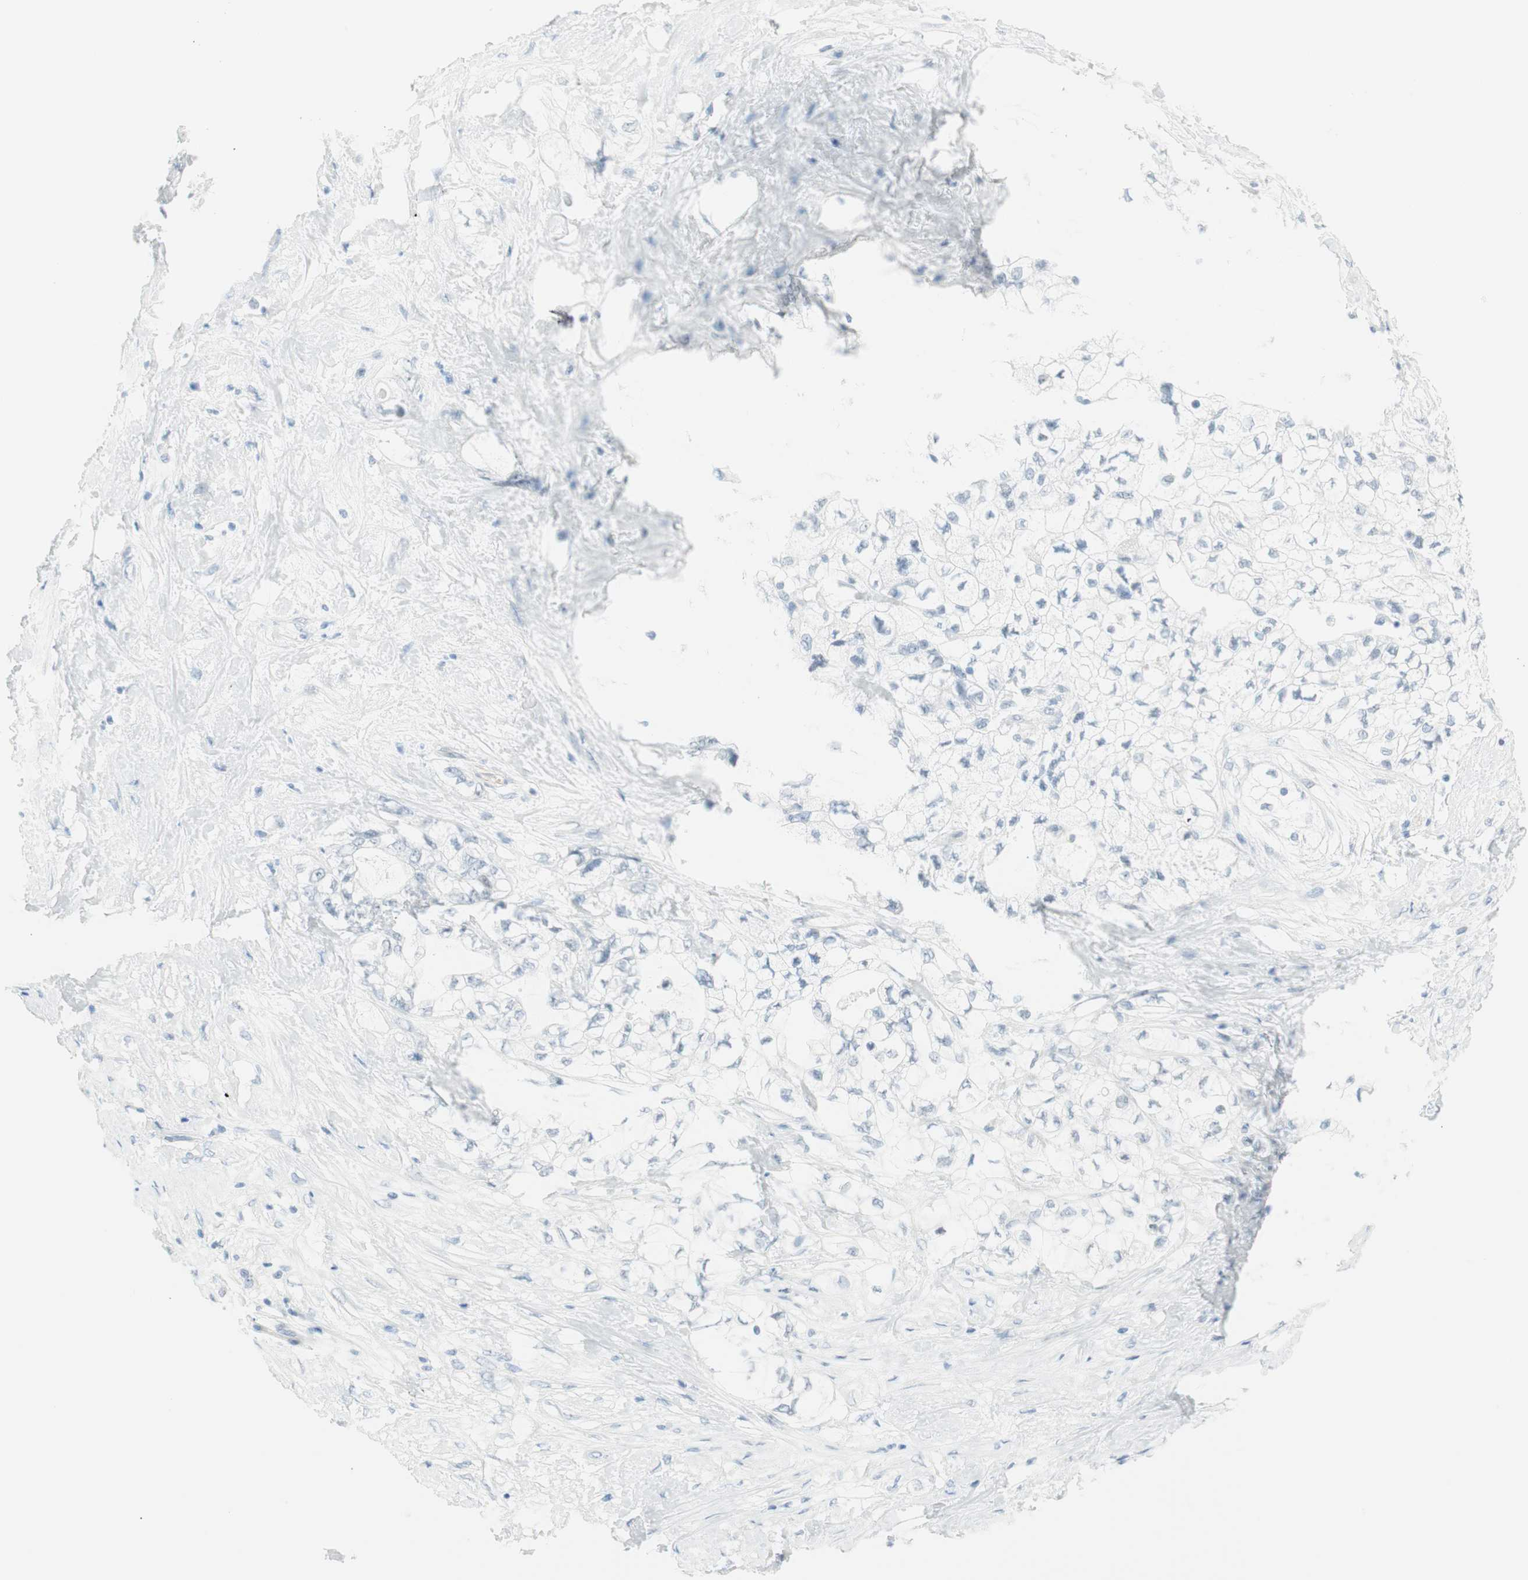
{"staining": {"intensity": "negative", "quantity": "none", "location": "none"}, "tissue": "pancreatic cancer", "cell_type": "Tumor cells", "image_type": "cancer", "snomed": [{"axis": "morphology", "description": "Adenocarcinoma, NOS"}, {"axis": "topography", "description": "Pancreas"}], "caption": "A micrograph of pancreatic adenocarcinoma stained for a protein demonstrates no brown staining in tumor cells.", "gene": "MLLT10", "patient": {"sex": "male", "age": 70}}